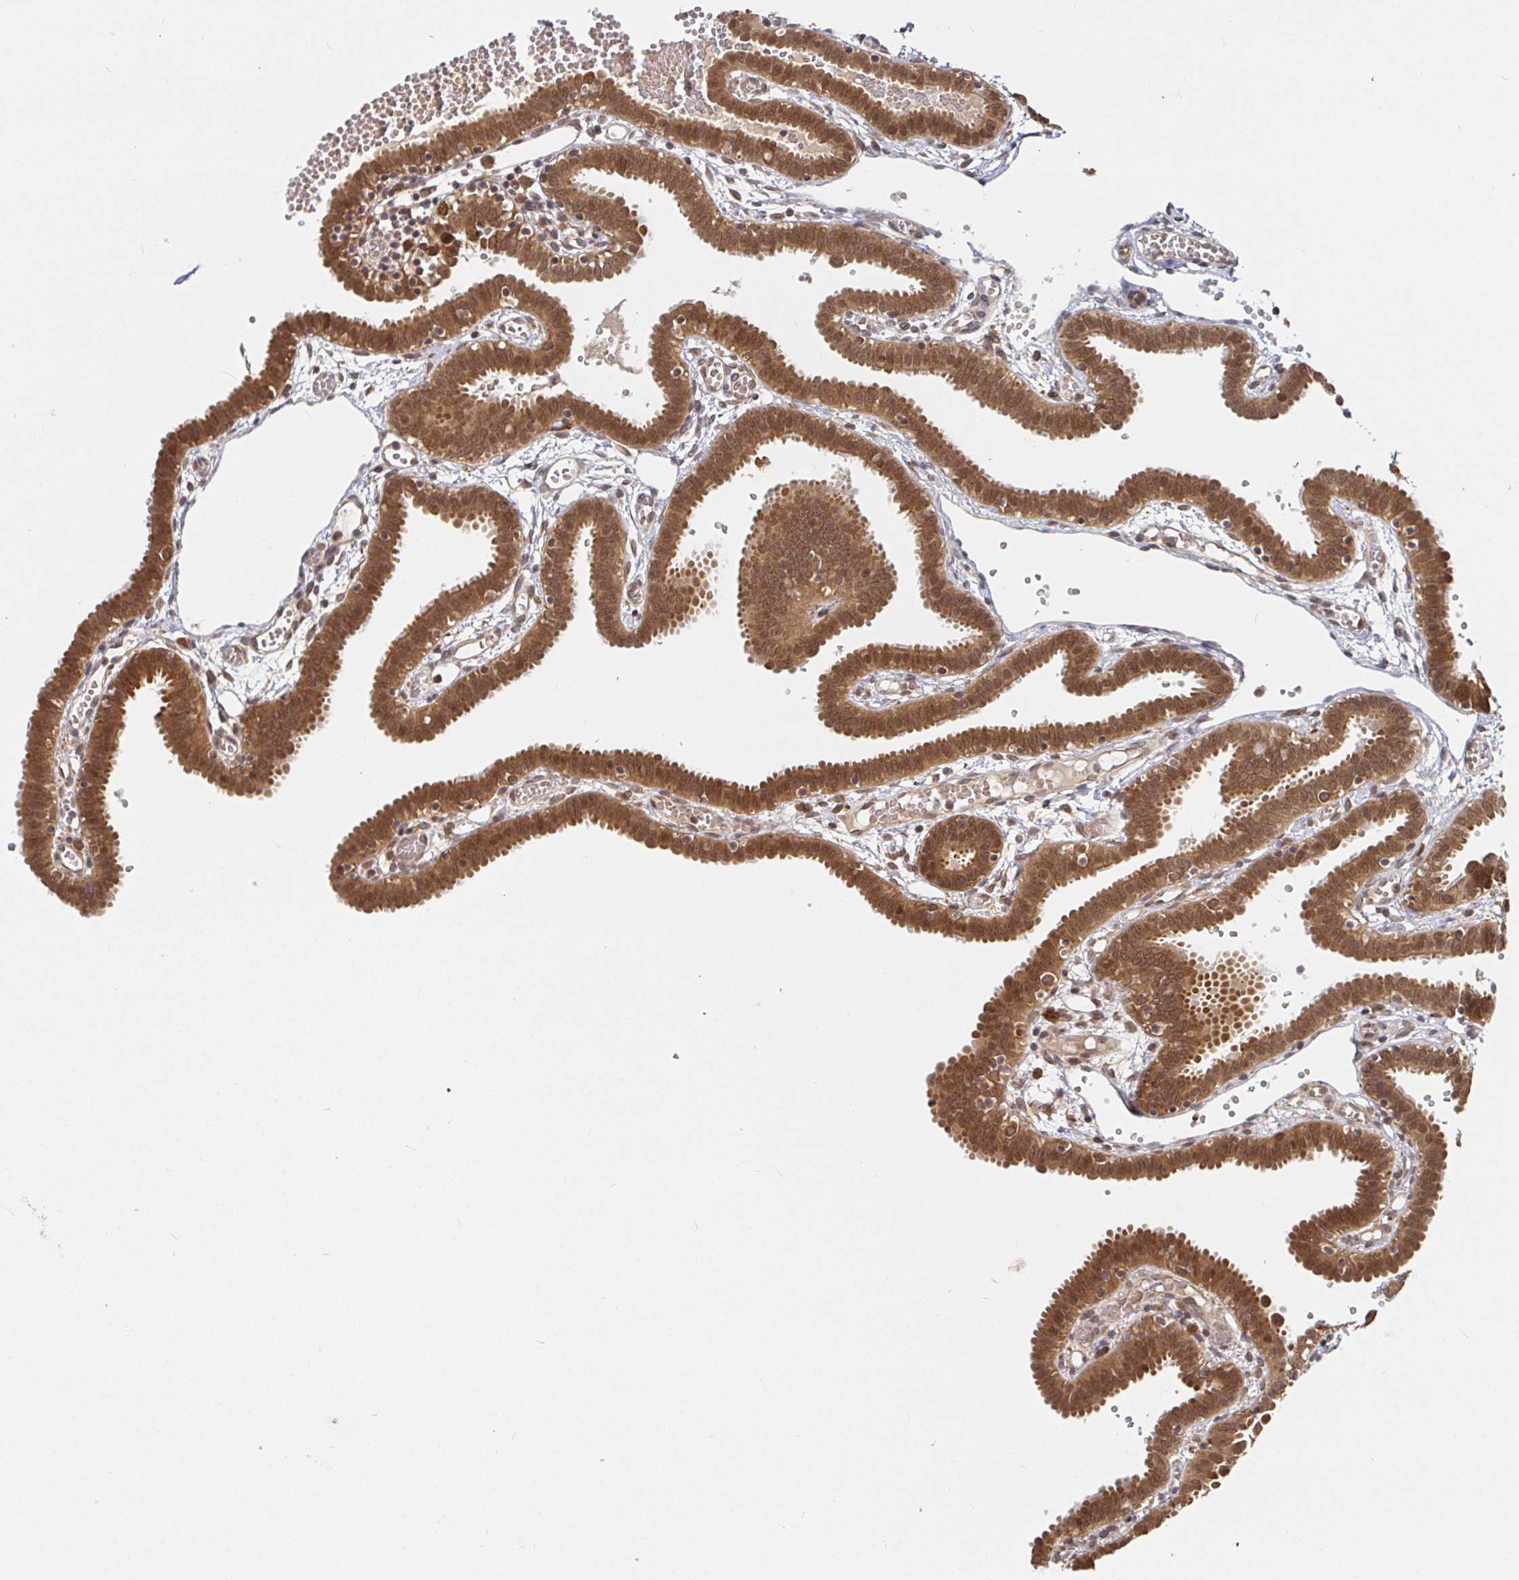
{"staining": {"intensity": "moderate", "quantity": ">75%", "location": "cytoplasmic/membranous,nuclear"}, "tissue": "fallopian tube", "cell_type": "Glandular cells", "image_type": "normal", "snomed": [{"axis": "morphology", "description": "Normal tissue, NOS"}, {"axis": "topography", "description": "Fallopian tube"}], "caption": "Moderate cytoplasmic/membranous,nuclear expression for a protein is appreciated in about >75% of glandular cells of unremarkable fallopian tube using immunohistochemistry (IHC).", "gene": "ALG1L2", "patient": {"sex": "female", "age": 37}}